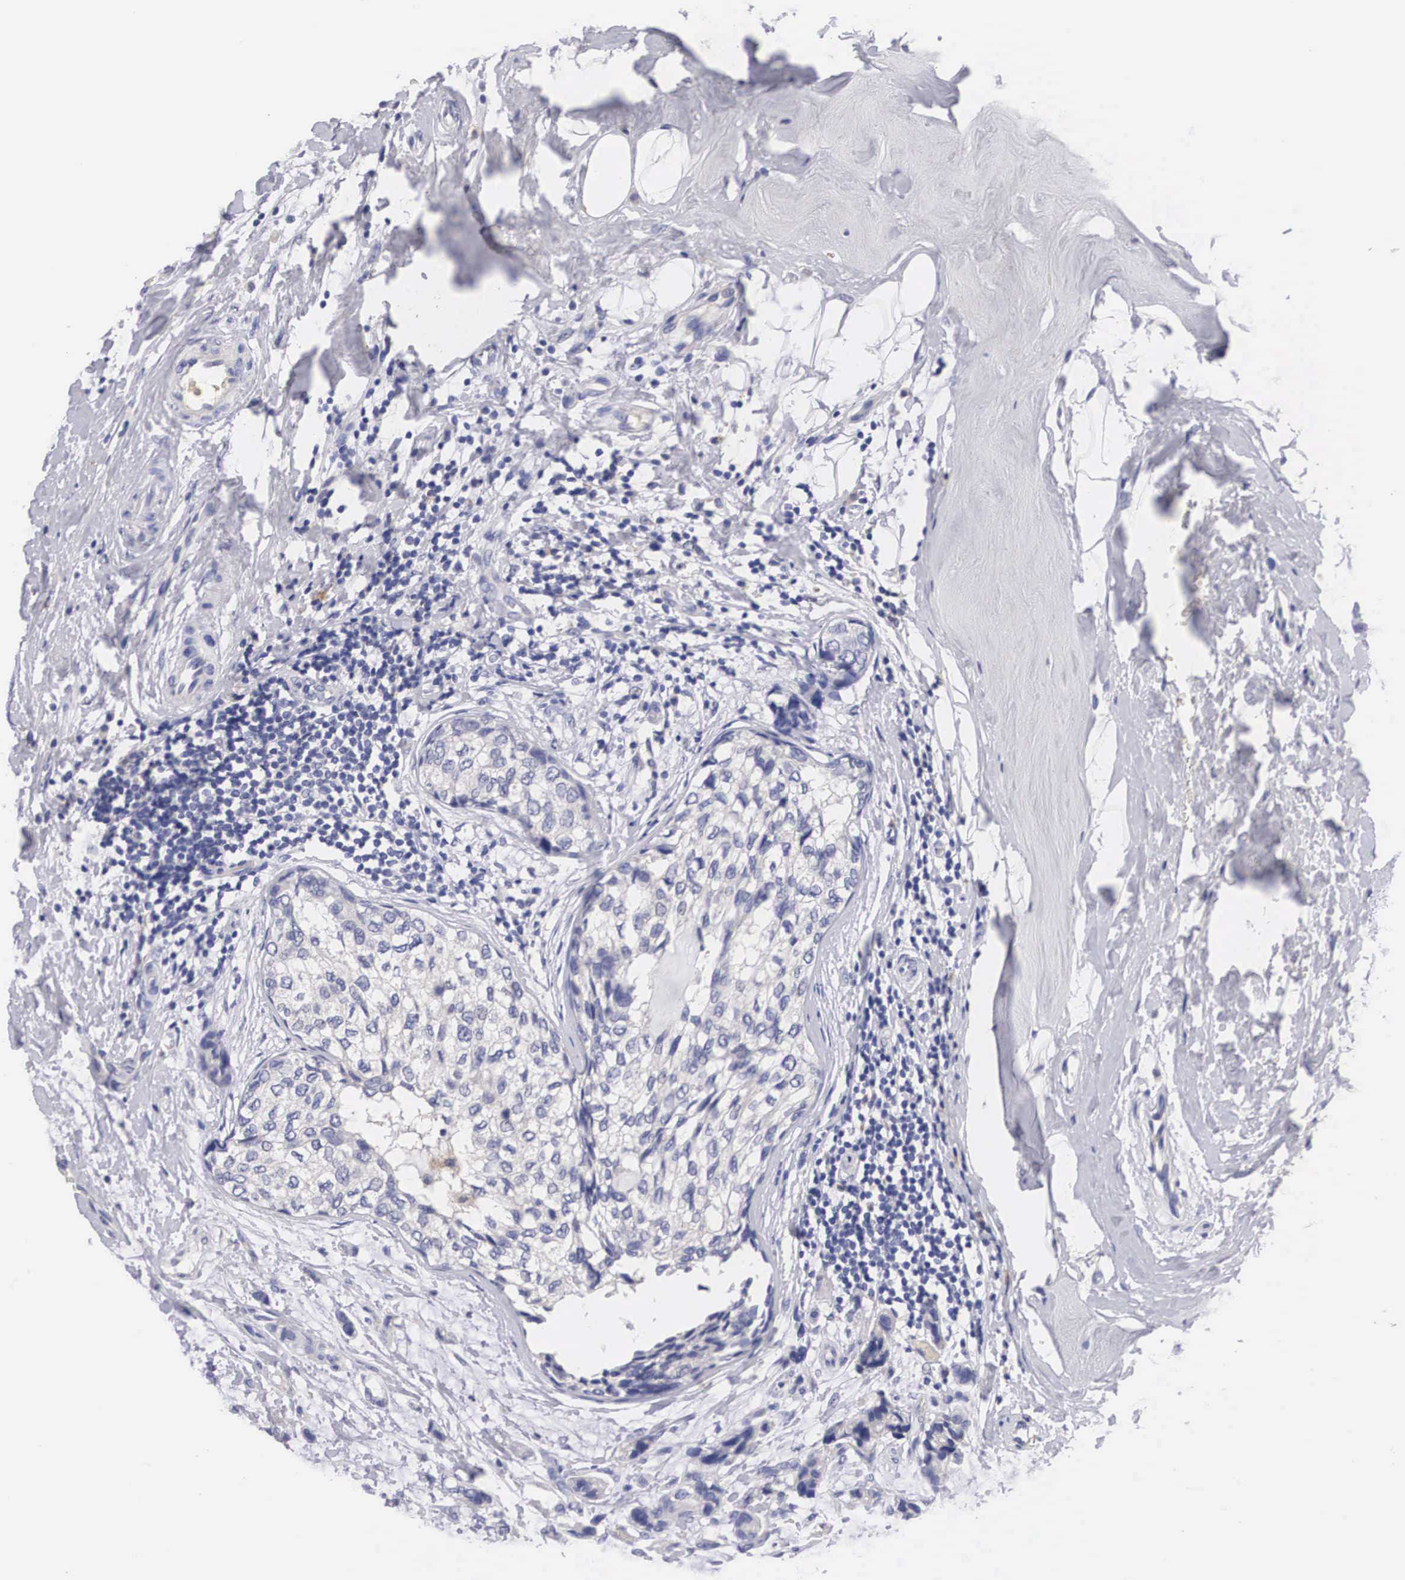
{"staining": {"intensity": "negative", "quantity": "none", "location": "none"}, "tissue": "breast cancer", "cell_type": "Tumor cells", "image_type": "cancer", "snomed": [{"axis": "morphology", "description": "Duct carcinoma"}, {"axis": "topography", "description": "Breast"}], "caption": "High magnification brightfield microscopy of breast cancer stained with DAB (brown) and counterstained with hematoxylin (blue): tumor cells show no significant positivity.", "gene": "ABHD4", "patient": {"sex": "female", "age": 69}}